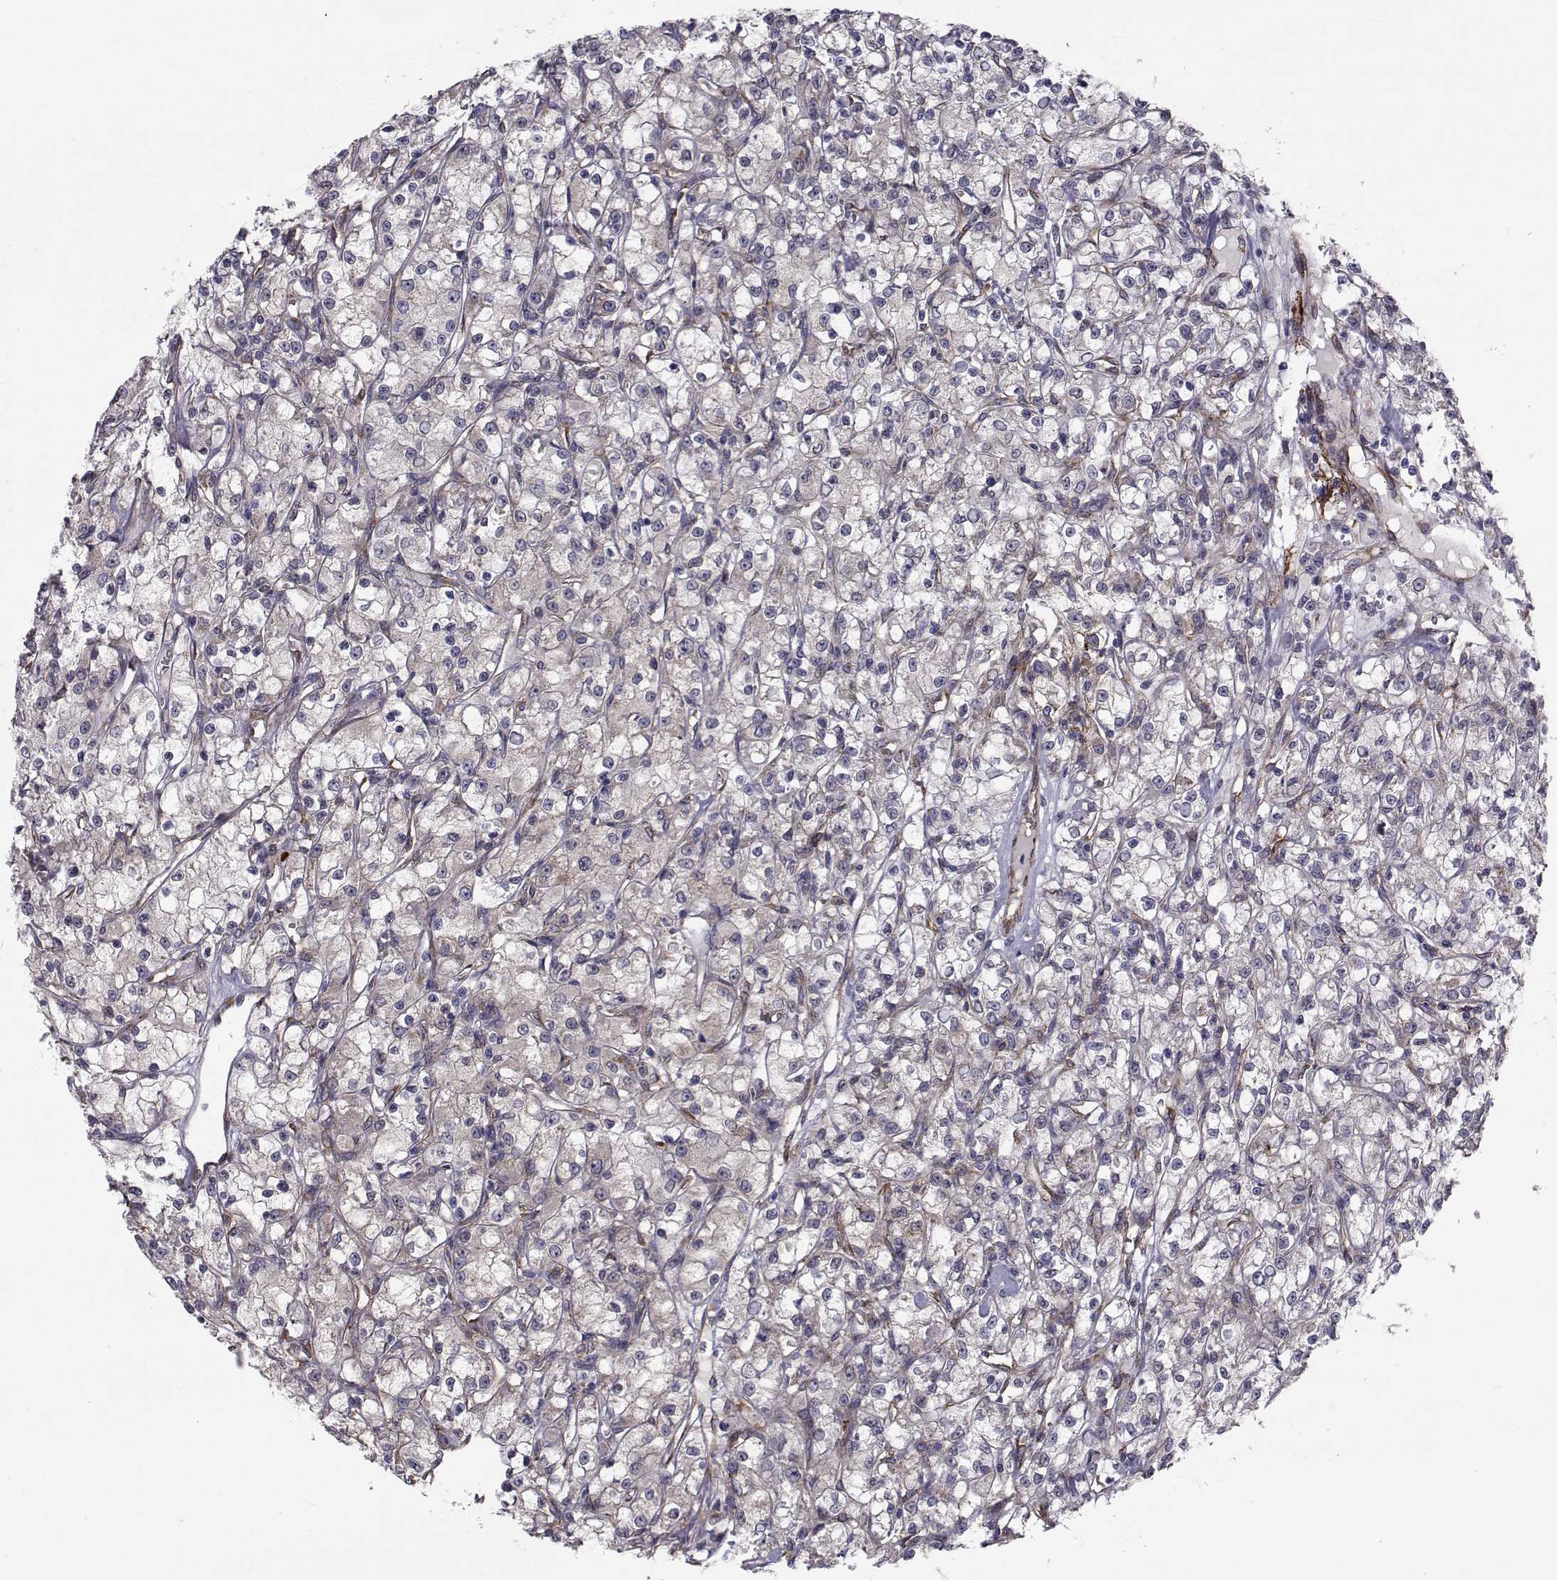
{"staining": {"intensity": "negative", "quantity": "none", "location": "none"}, "tissue": "renal cancer", "cell_type": "Tumor cells", "image_type": "cancer", "snomed": [{"axis": "morphology", "description": "Adenocarcinoma, NOS"}, {"axis": "topography", "description": "Kidney"}], "caption": "IHC of human renal adenocarcinoma demonstrates no staining in tumor cells.", "gene": "TRIP10", "patient": {"sex": "female", "age": 59}}